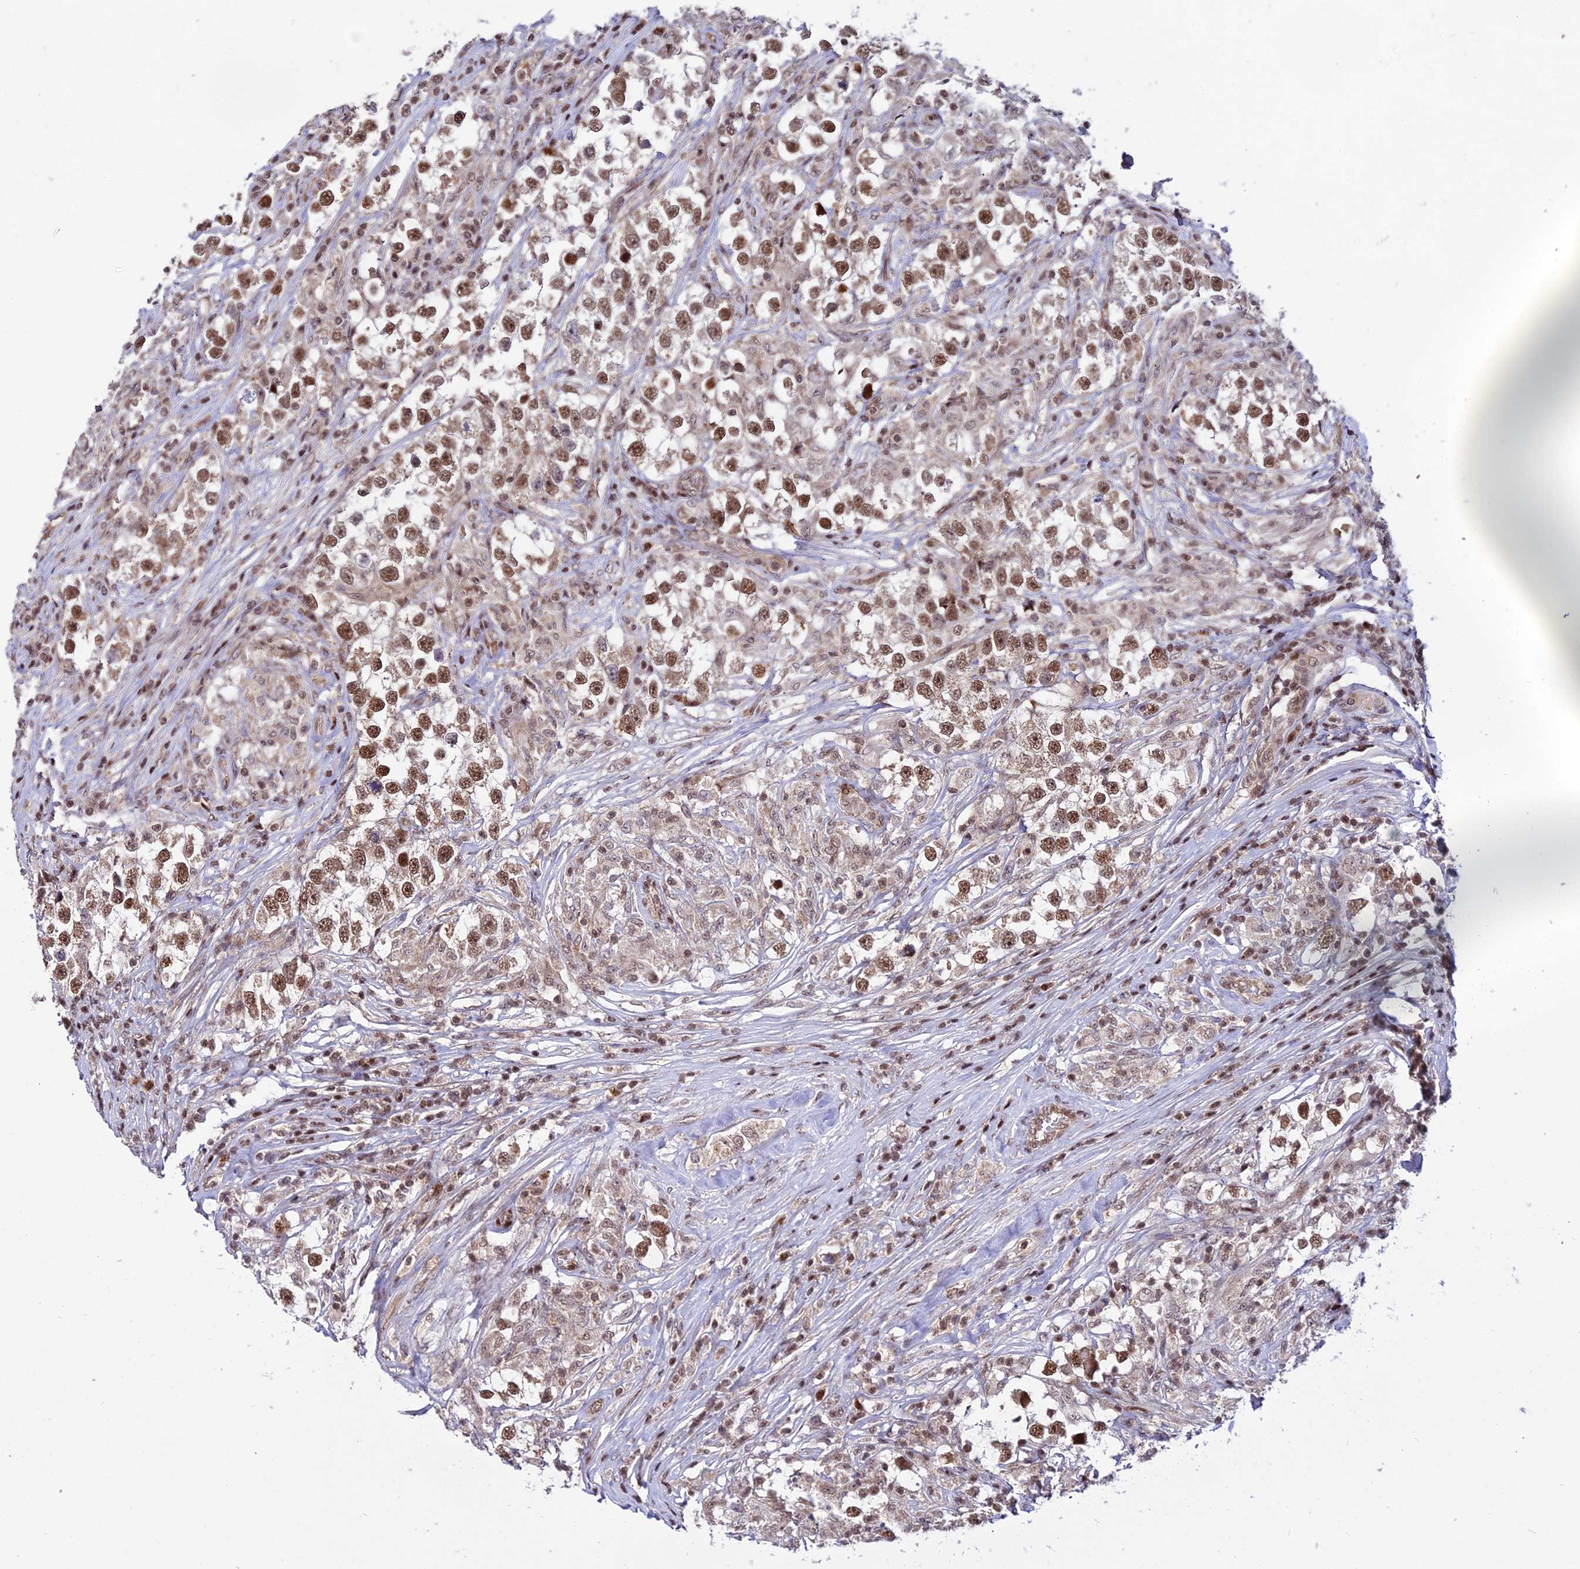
{"staining": {"intensity": "moderate", "quantity": ">75%", "location": "nuclear"}, "tissue": "testis cancer", "cell_type": "Tumor cells", "image_type": "cancer", "snomed": [{"axis": "morphology", "description": "Seminoma, NOS"}, {"axis": "topography", "description": "Testis"}], "caption": "Immunohistochemistry of testis seminoma demonstrates medium levels of moderate nuclear expression in approximately >75% of tumor cells.", "gene": "CIB3", "patient": {"sex": "male", "age": 46}}